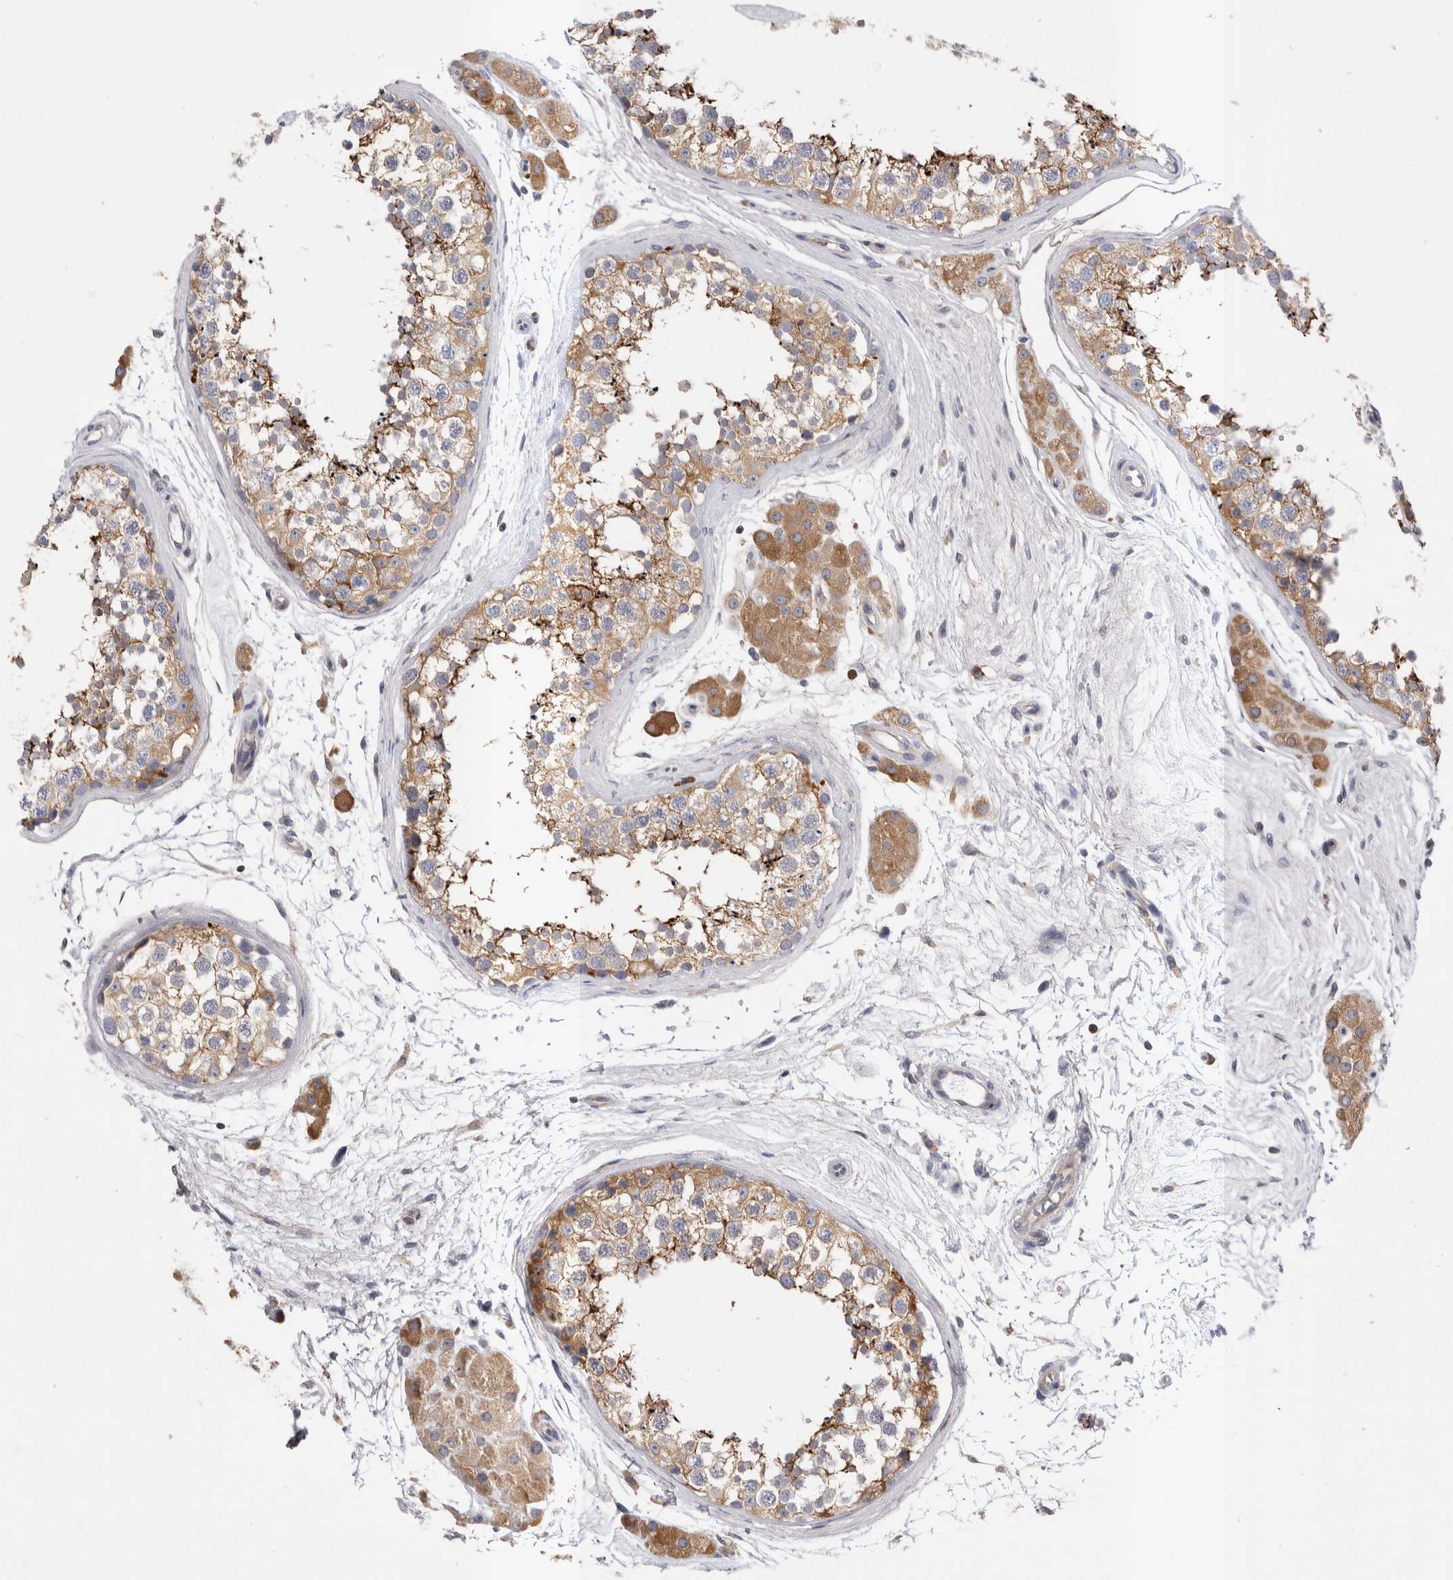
{"staining": {"intensity": "moderate", "quantity": "25%-75%", "location": "cytoplasmic/membranous"}, "tissue": "testis", "cell_type": "Cells in seminiferous ducts", "image_type": "normal", "snomed": [{"axis": "morphology", "description": "Normal tissue, NOS"}, {"axis": "topography", "description": "Testis"}], "caption": "An image of testis stained for a protein demonstrates moderate cytoplasmic/membranous brown staining in cells in seminiferous ducts. (Brightfield microscopy of DAB IHC at high magnification).", "gene": "RAB11FIP1", "patient": {"sex": "male", "age": 56}}